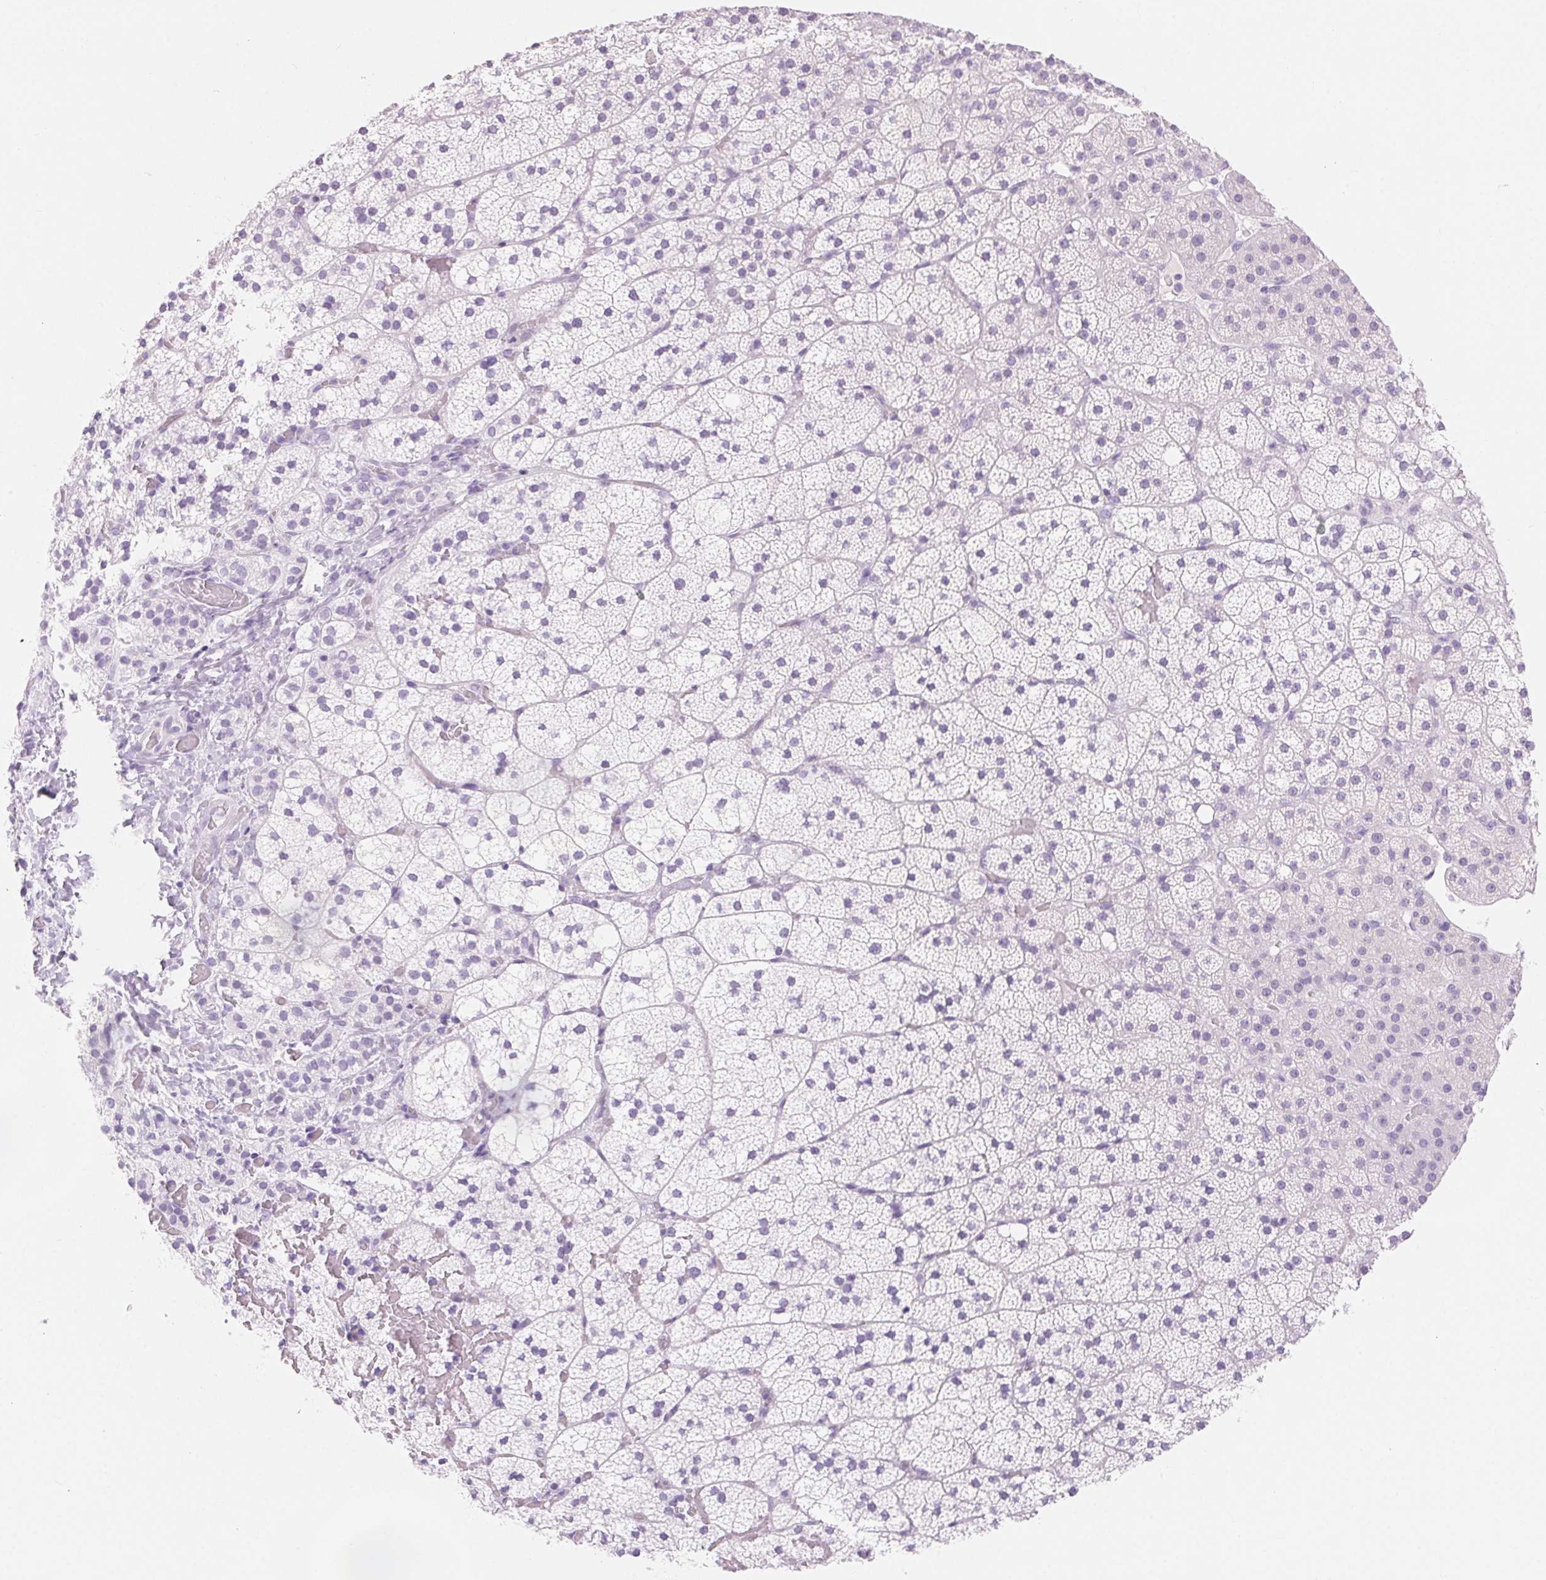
{"staining": {"intensity": "negative", "quantity": "none", "location": "none"}, "tissue": "adrenal gland", "cell_type": "Glandular cells", "image_type": "normal", "snomed": [{"axis": "morphology", "description": "Normal tissue, NOS"}, {"axis": "topography", "description": "Adrenal gland"}], "caption": "The immunohistochemistry photomicrograph has no significant positivity in glandular cells of adrenal gland.", "gene": "CLDN16", "patient": {"sex": "male", "age": 53}}